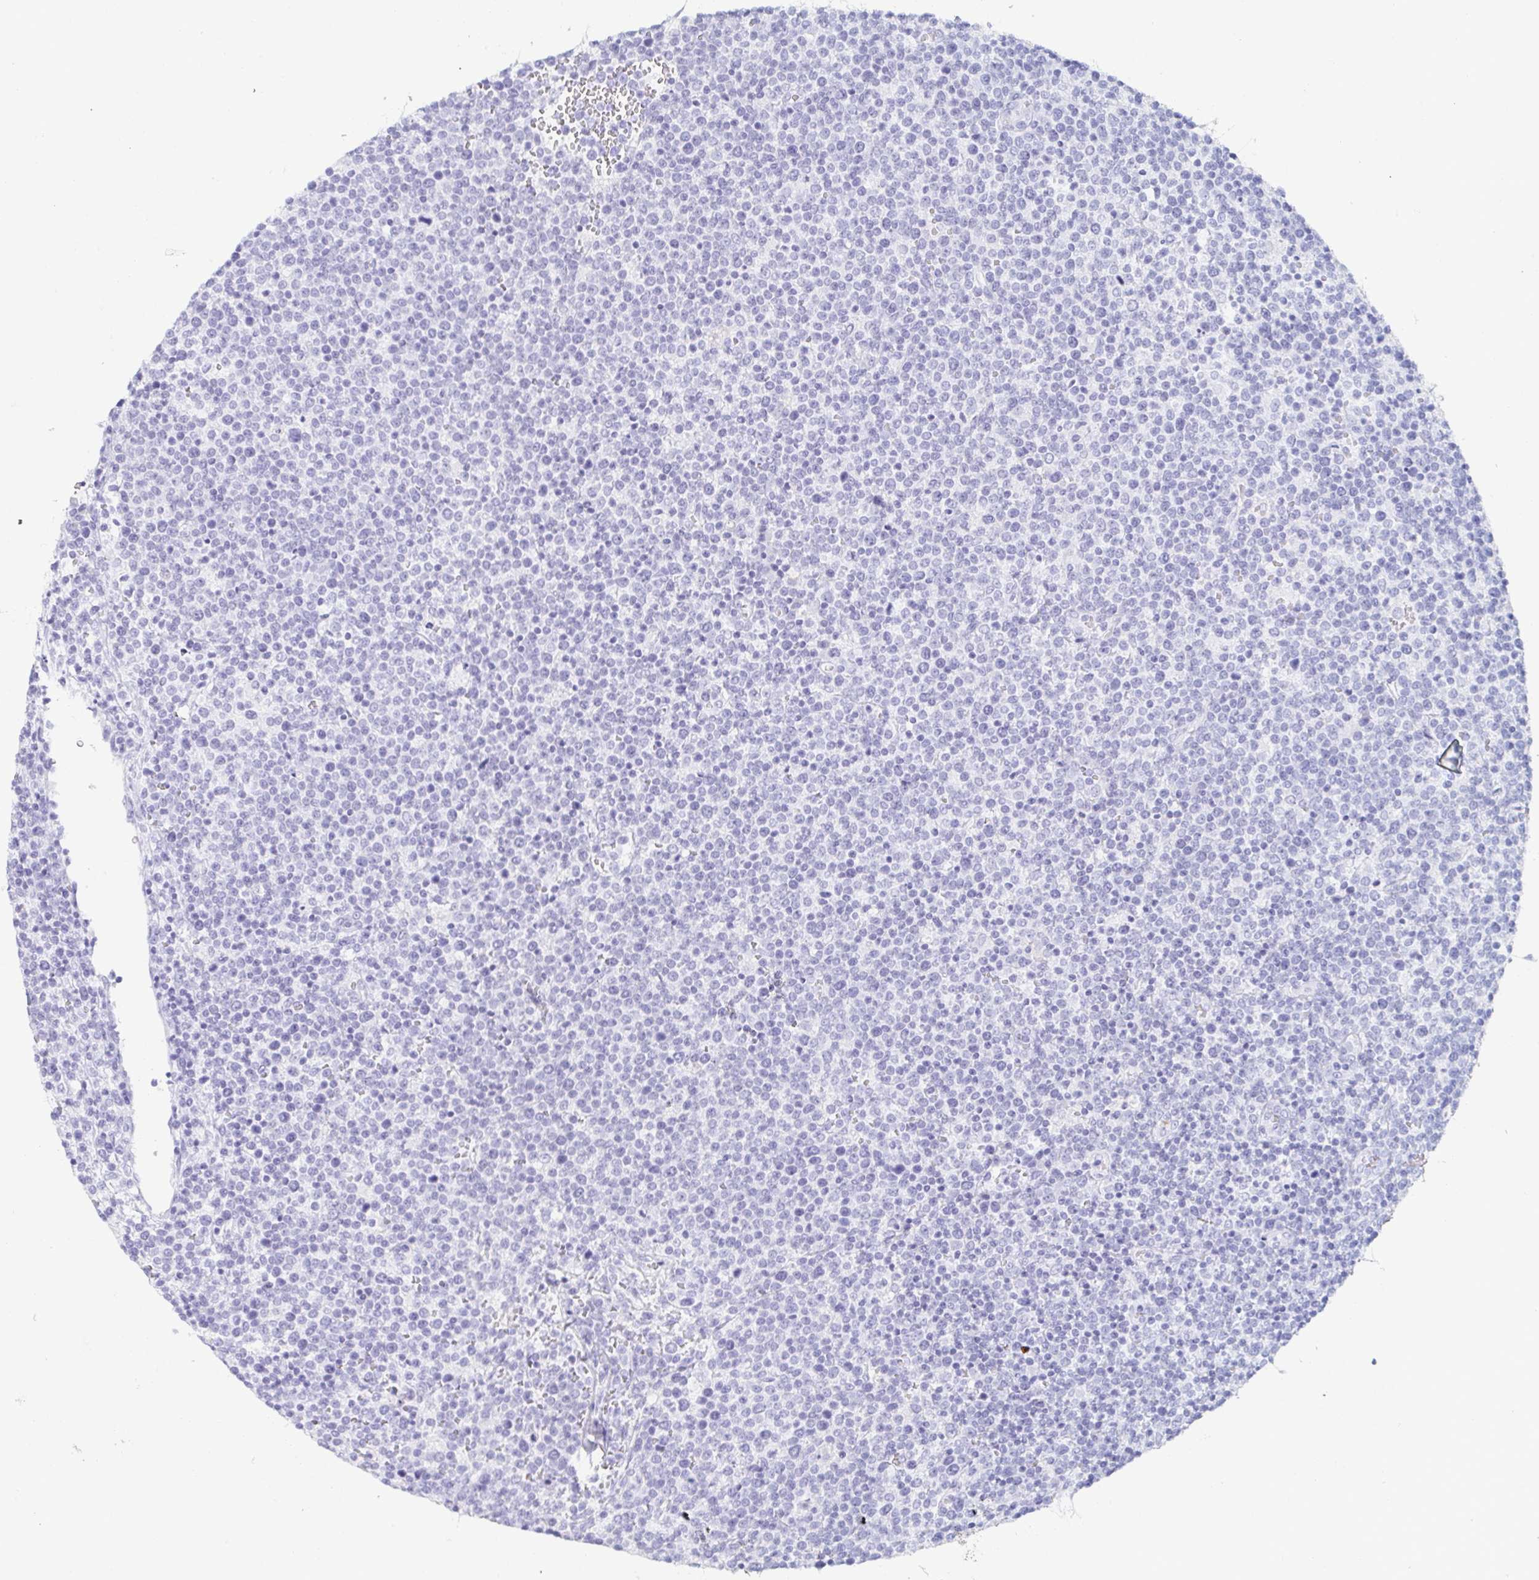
{"staining": {"intensity": "negative", "quantity": "none", "location": "none"}, "tissue": "lymphoma", "cell_type": "Tumor cells", "image_type": "cancer", "snomed": [{"axis": "morphology", "description": "Malignant lymphoma, non-Hodgkin's type, High grade"}, {"axis": "topography", "description": "Lymph node"}], "caption": "The immunohistochemistry (IHC) histopathology image has no significant expression in tumor cells of malignant lymphoma, non-Hodgkin's type (high-grade) tissue.", "gene": "ZG16B", "patient": {"sex": "male", "age": 61}}